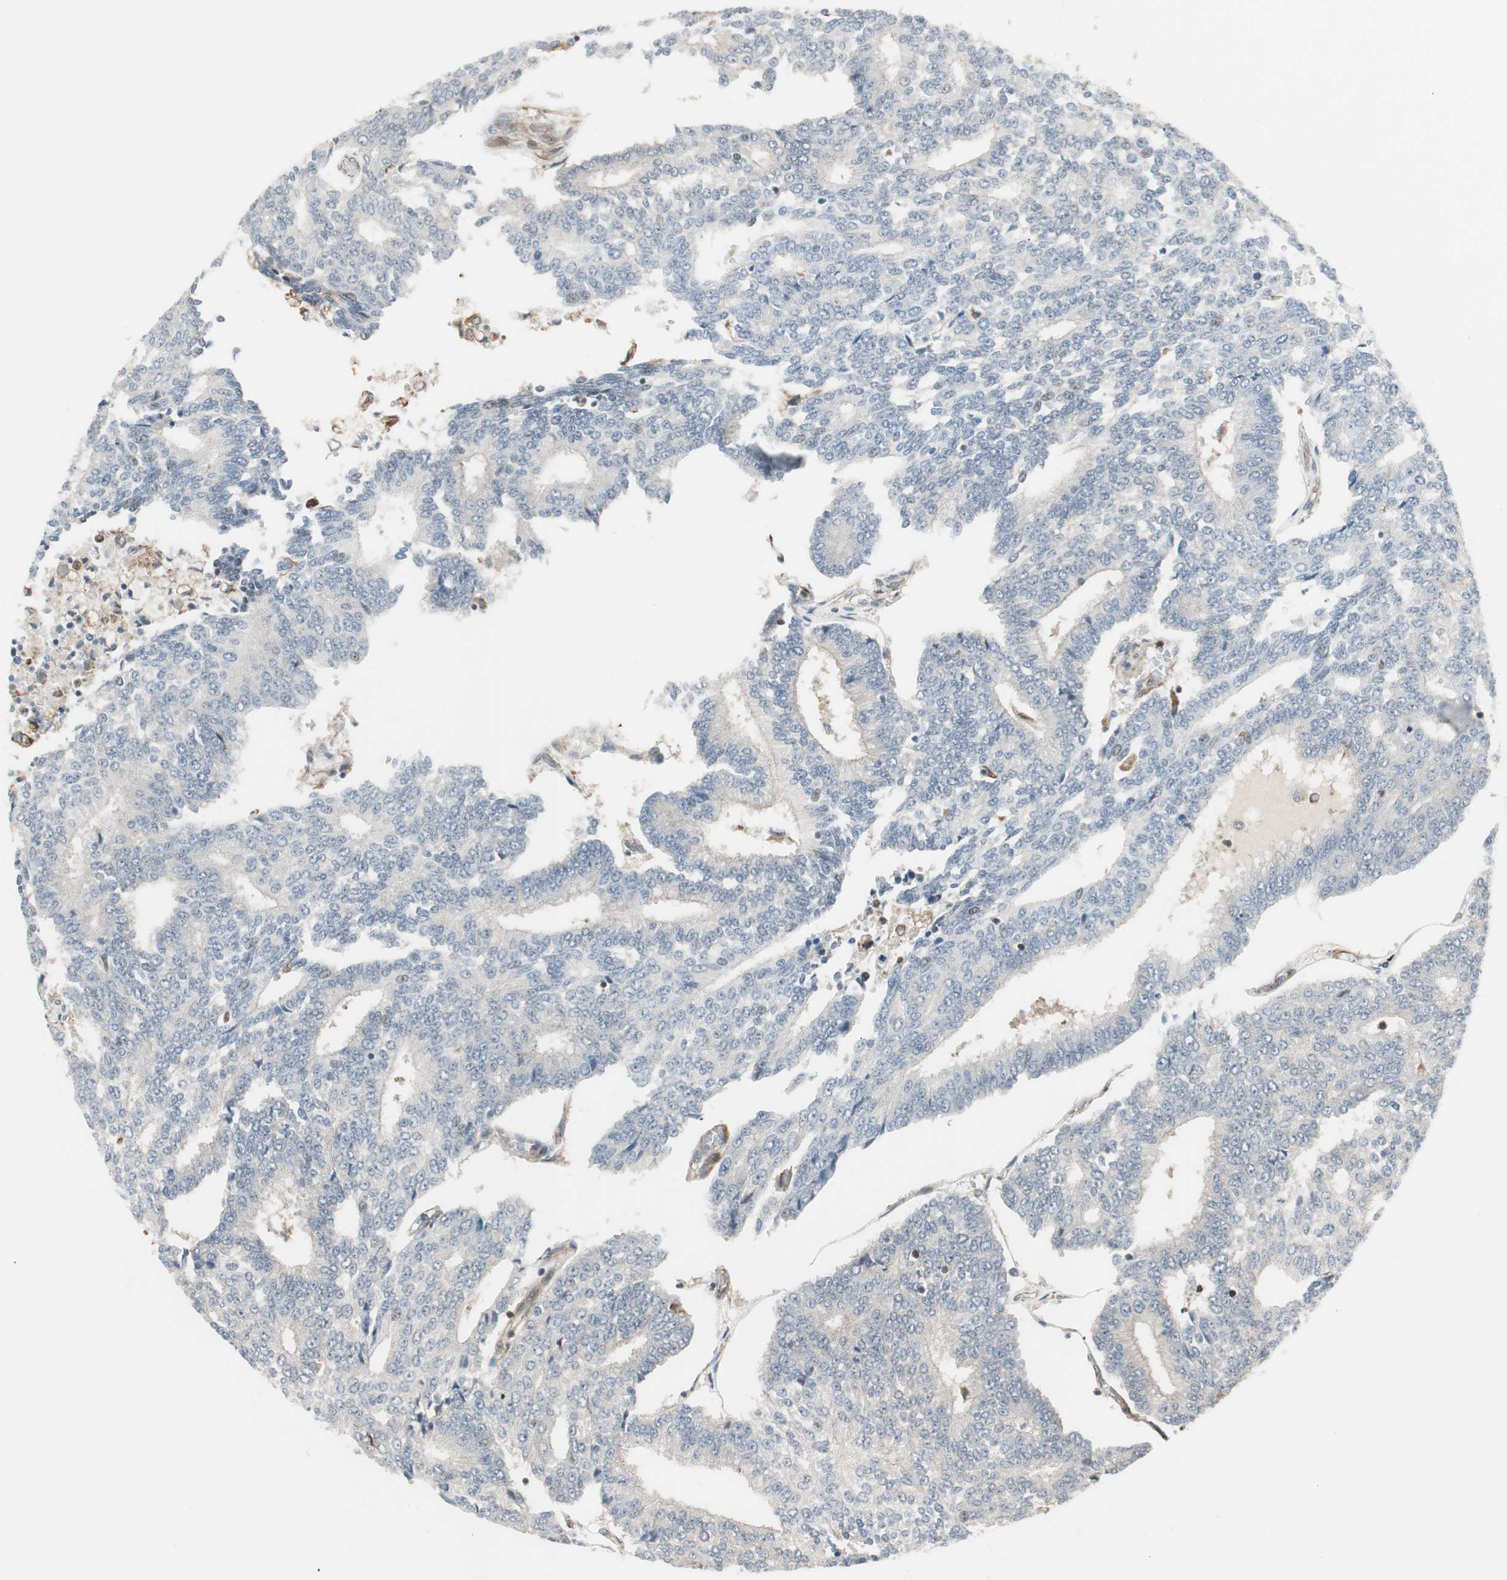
{"staining": {"intensity": "negative", "quantity": "none", "location": "none"}, "tissue": "prostate cancer", "cell_type": "Tumor cells", "image_type": "cancer", "snomed": [{"axis": "morphology", "description": "Adenocarcinoma, High grade"}, {"axis": "topography", "description": "Prostate"}], "caption": "Tumor cells show no significant staining in prostate adenocarcinoma (high-grade).", "gene": "MAD2L2", "patient": {"sex": "male", "age": 55}}